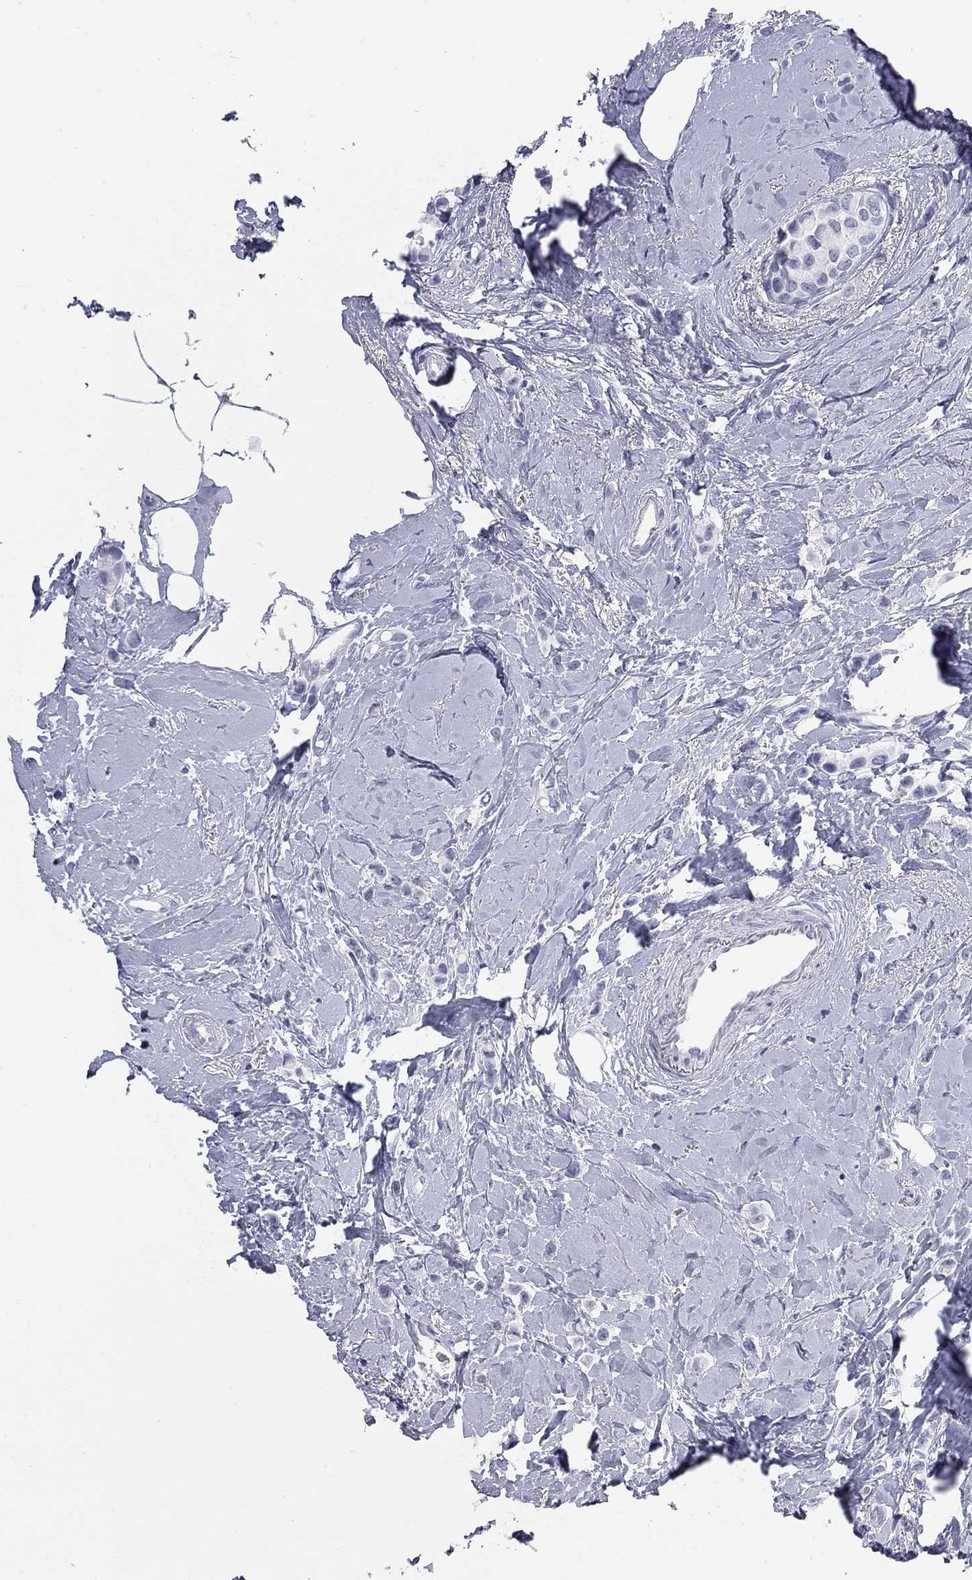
{"staining": {"intensity": "negative", "quantity": "none", "location": "none"}, "tissue": "breast cancer", "cell_type": "Tumor cells", "image_type": "cancer", "snomed": [{"axis": "morphology", "description": "Lobular carcinoma"}, {"axis": "topography", "description": "Breast"}], "caption": "IHC histopathology image of human breast cancer stained for a protein (brown), which exhibits no positivity in tumor cells.", "gene": "AK8", "patient": {"sex": "female", "age": 66}}